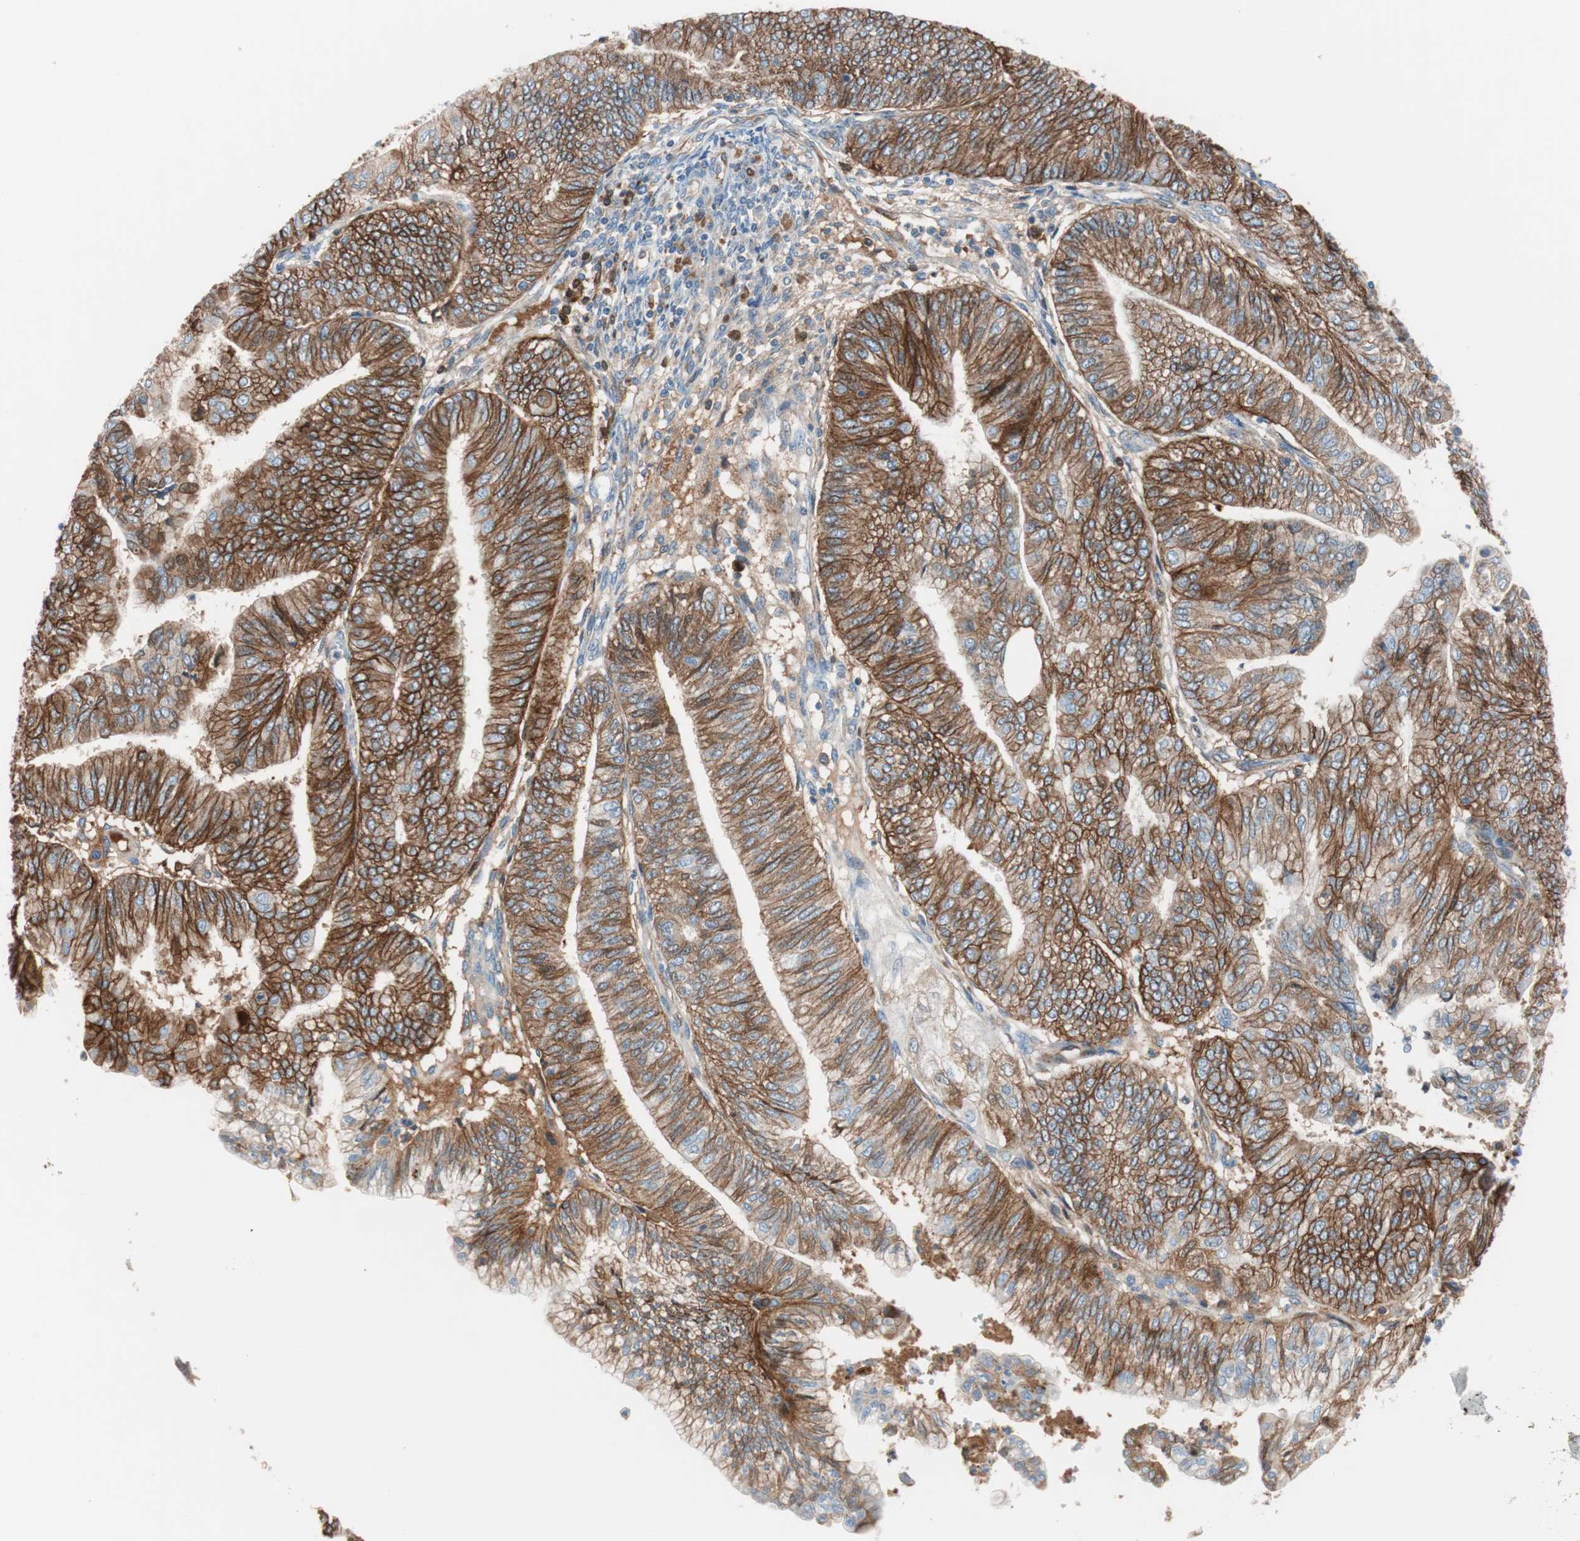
{"staining": {"intensity": "strong", "quantity": ">75%", "location": "cytoplasmic/membranous"}, "tissue": "endometrial cancer", "cell_type": "Tumor cells", "image_type": "cancer", "snomed": [{"axis": "morphology", "description": "Adenocarcinoma, NOS"}, {"axis": "topography", "description": "Endometrium"}], "caption": "Protein positivity by immunohistochemistry displays strong cytoplasmic/membranous positivity in about >75% of tumor cells in endometrial cancer (adenocarcinoma). (IHC, brightfield microscopy, high magnification).", "gene": "RBP4", "patient": {"sex": "female", "age": 59}}